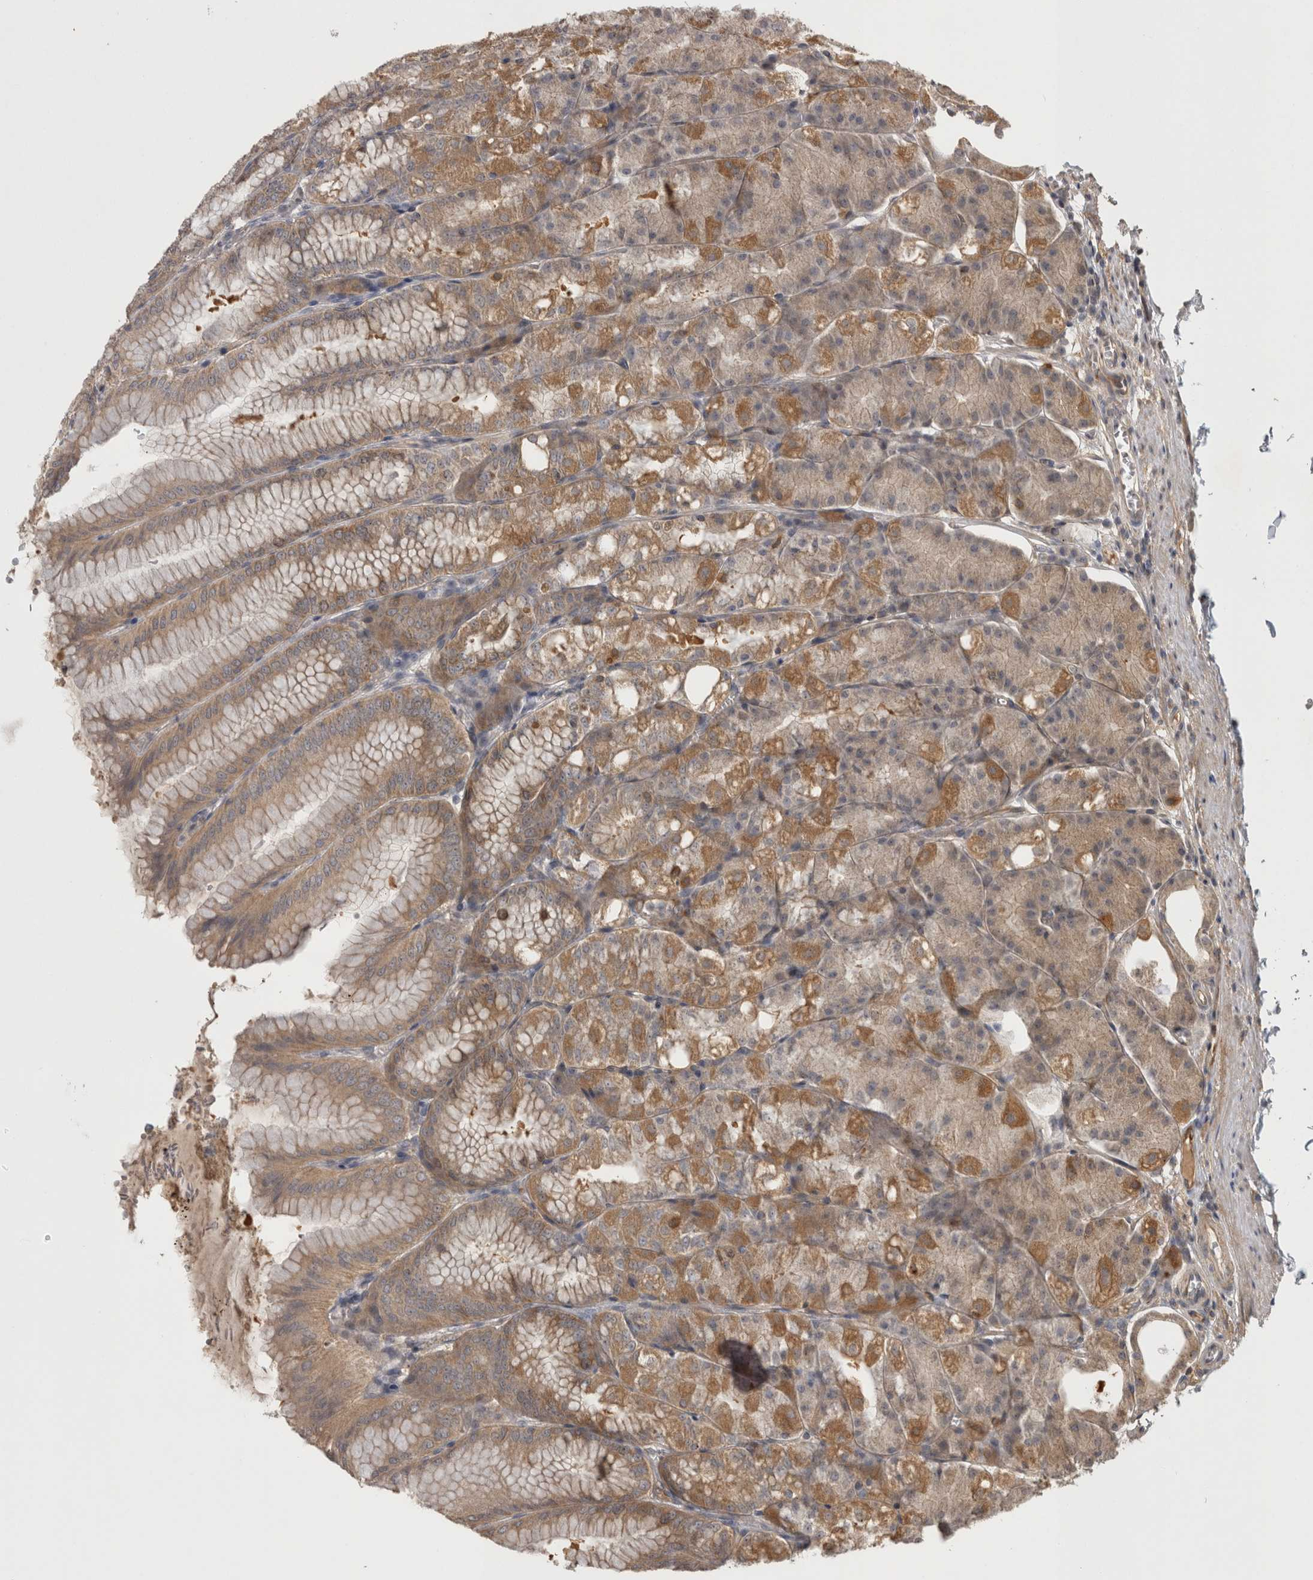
{"staining": {"intensity": "moderate", "quantity": ">75%", "location": "cytoplasmic/membranous"}, "tissue": "stomach", "cell_type": "Glandular cells", "image_type": "normal", "snomed": [{"axis": "morphology", "description": "Normal tissue, NOS"}, {"axis": "topography", "description": "Stomach, lower"}], "caption": "Immunohistochemical staining of normal stomach reveals >75% levels of moderate cytoplasmic/membranous protein staining in about >75% of glandular cells.", "gene": "TRMT61B", "patient": {"sex": "male", "age": 71}}